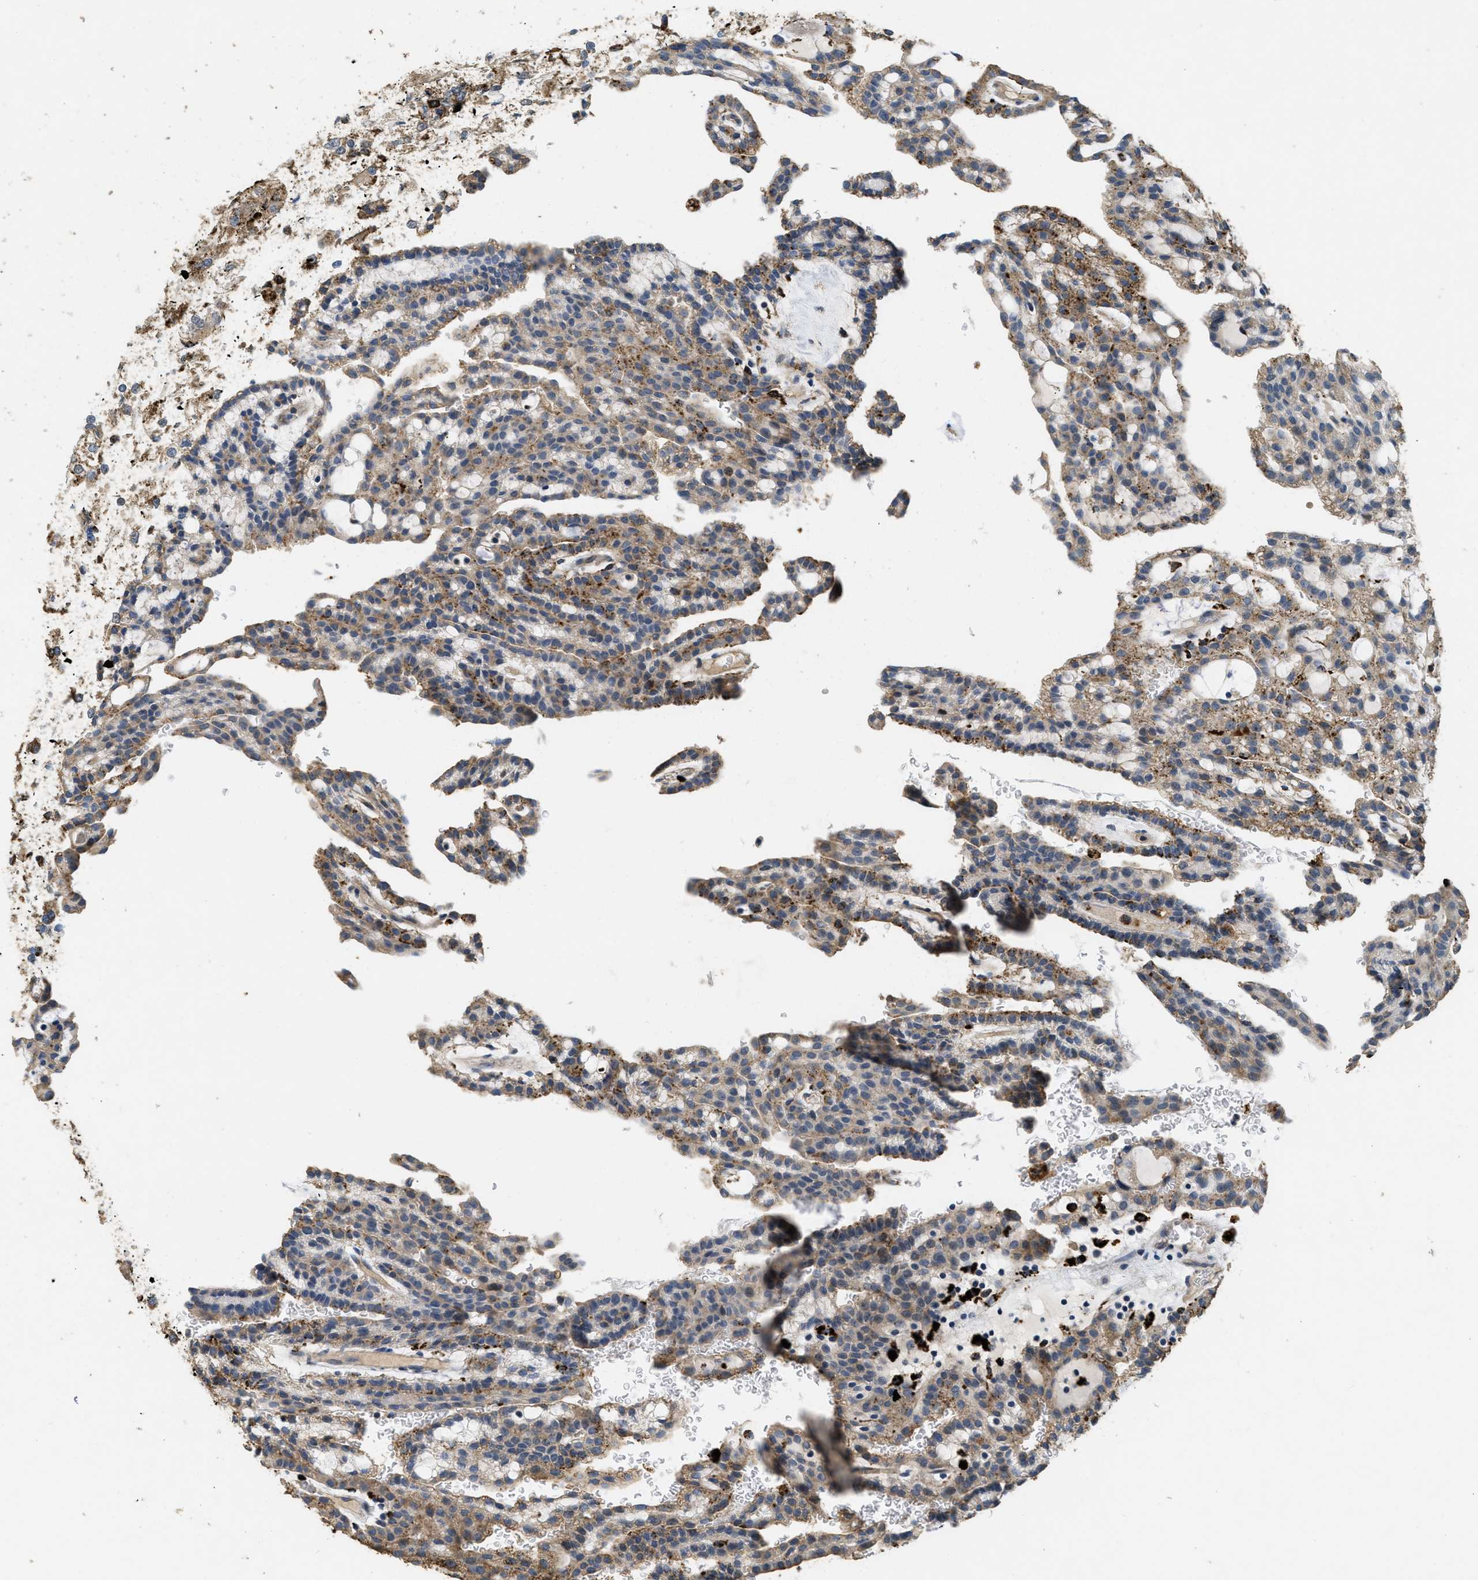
{"staining": {"intensity": "moderate", "quantity": ">75%", "location": "cytoplasmic/membranous"}, "tissue": "renal cancer", "cell_type": "Tumor cells", "image_type": "cancer", "snomed": [{"axis": "morphology", "description": "Adenocarcinoma, NOS"}, {"axis": "topography", "description": "Kidney"}], "caption": "Immunohistochemistry of renal cancer (adenocarcinoma) exhibits medium levels of moderate cytoplasmic/membranous expression in approximately >75% of tumor cells. (DAB IHC with brightfield microscopy, high magnification).", "gene": "BMPR2", "patient": {"sex": "male", "age": 63}}